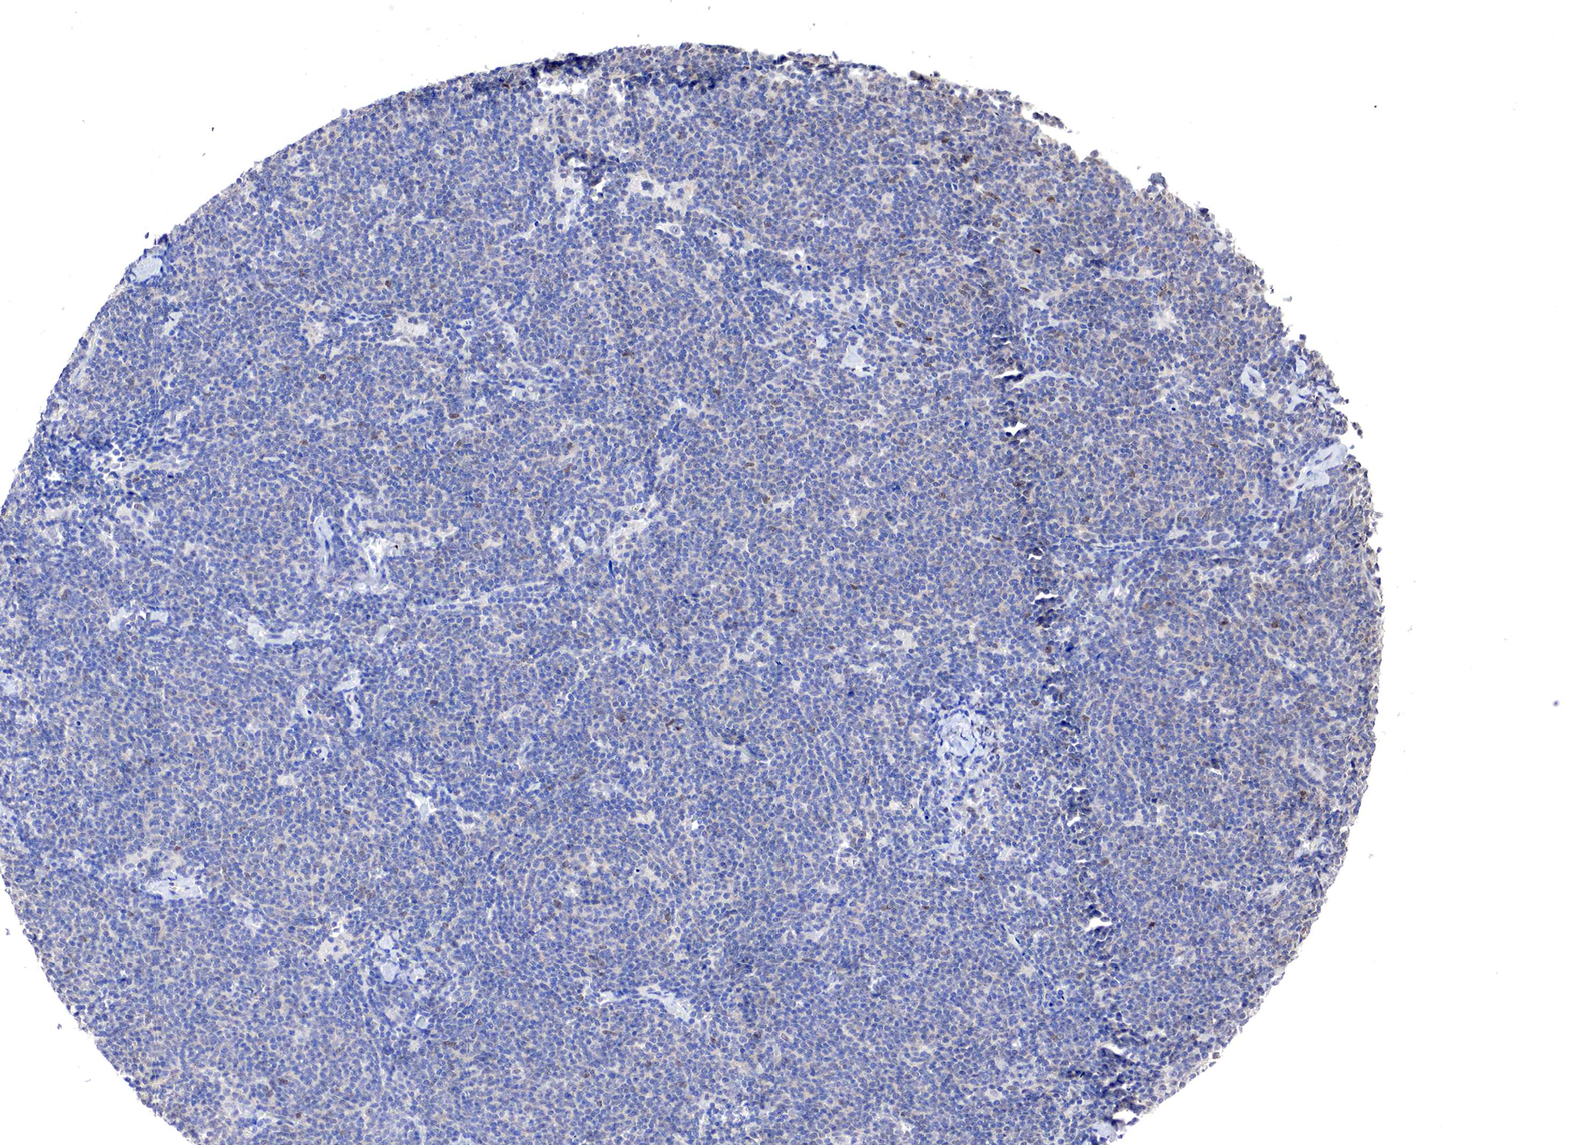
{"staining": {"intensity": "negative", "quantity": "none", "location": "none"}, "tissue": "lymphoma", "cell_type": "Tumor cells", "image_type": "cancer", "snomed": [{"axis": "morphology", "description": "Malignant lymphoma, non-Hodgkin's type, Low grade"}, {"axis": "topography", "description": "Lymph node"}], "caption": "Lymphoma stained for a protein using IHC displays no expression tumor cells.", "gene": "PABIR2", "patient": {"sex": "male", "age": 65}}